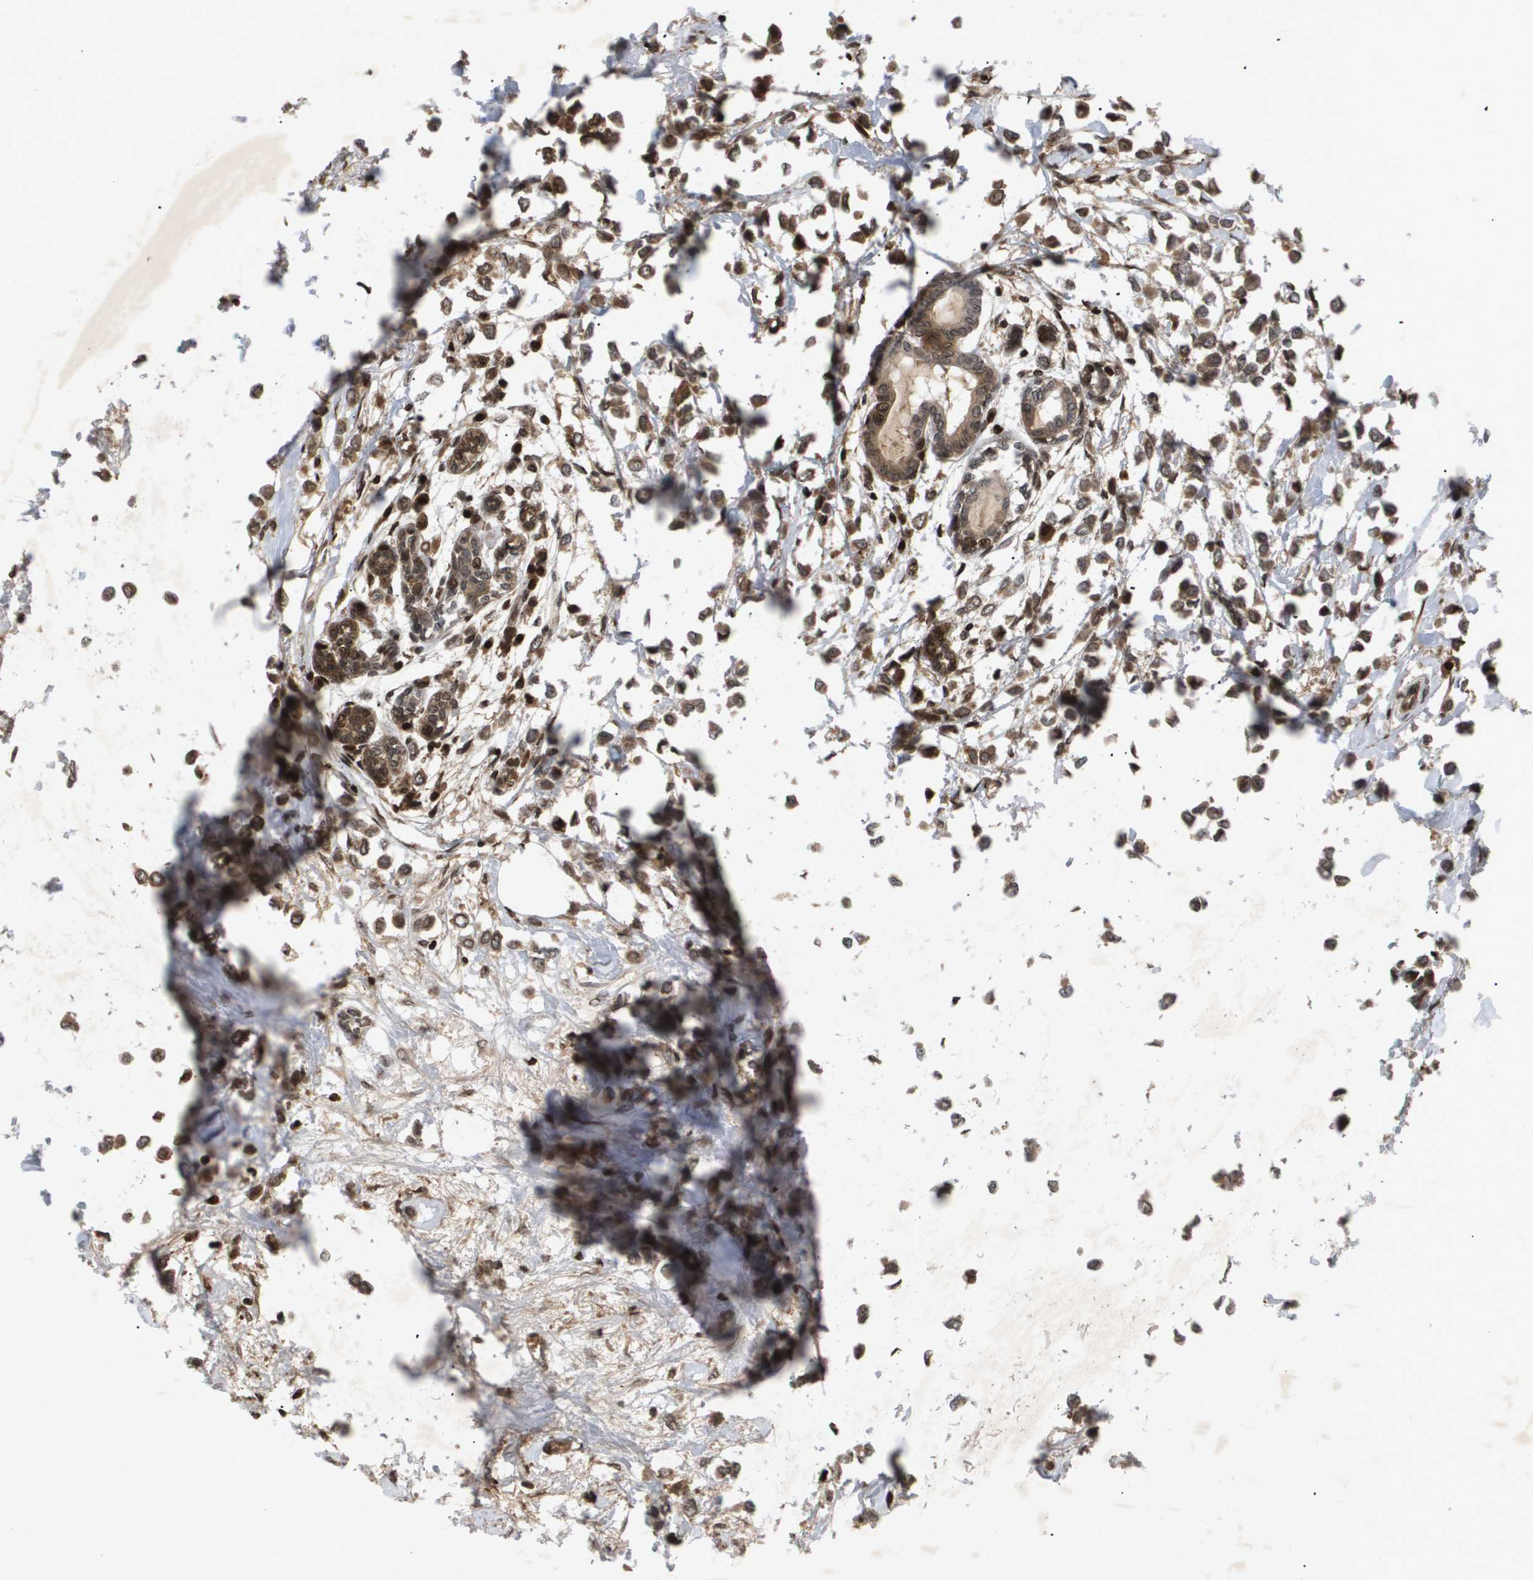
{"staining": {"intensity": "moderate", "quantity": ">75%", "location": "cytoplasmic/membranous,nuclear"}, "tissue": "breast cancer", "cell_type": "Tumor cells", "image_type": "cancer", "snomed": [{"axis": "morphology", "description": "Lobular carcinoma"}, {"axis": "topography", "description": "Breast"}], "caption": "Breast cancer stained for a protein (brown) shows moderate cytoplasmic/membranous and nuclear positive staining in approximately >75% of tumor cells.", "gene": "HSPA6", "patient": {"sex": "female", "age": 51}}